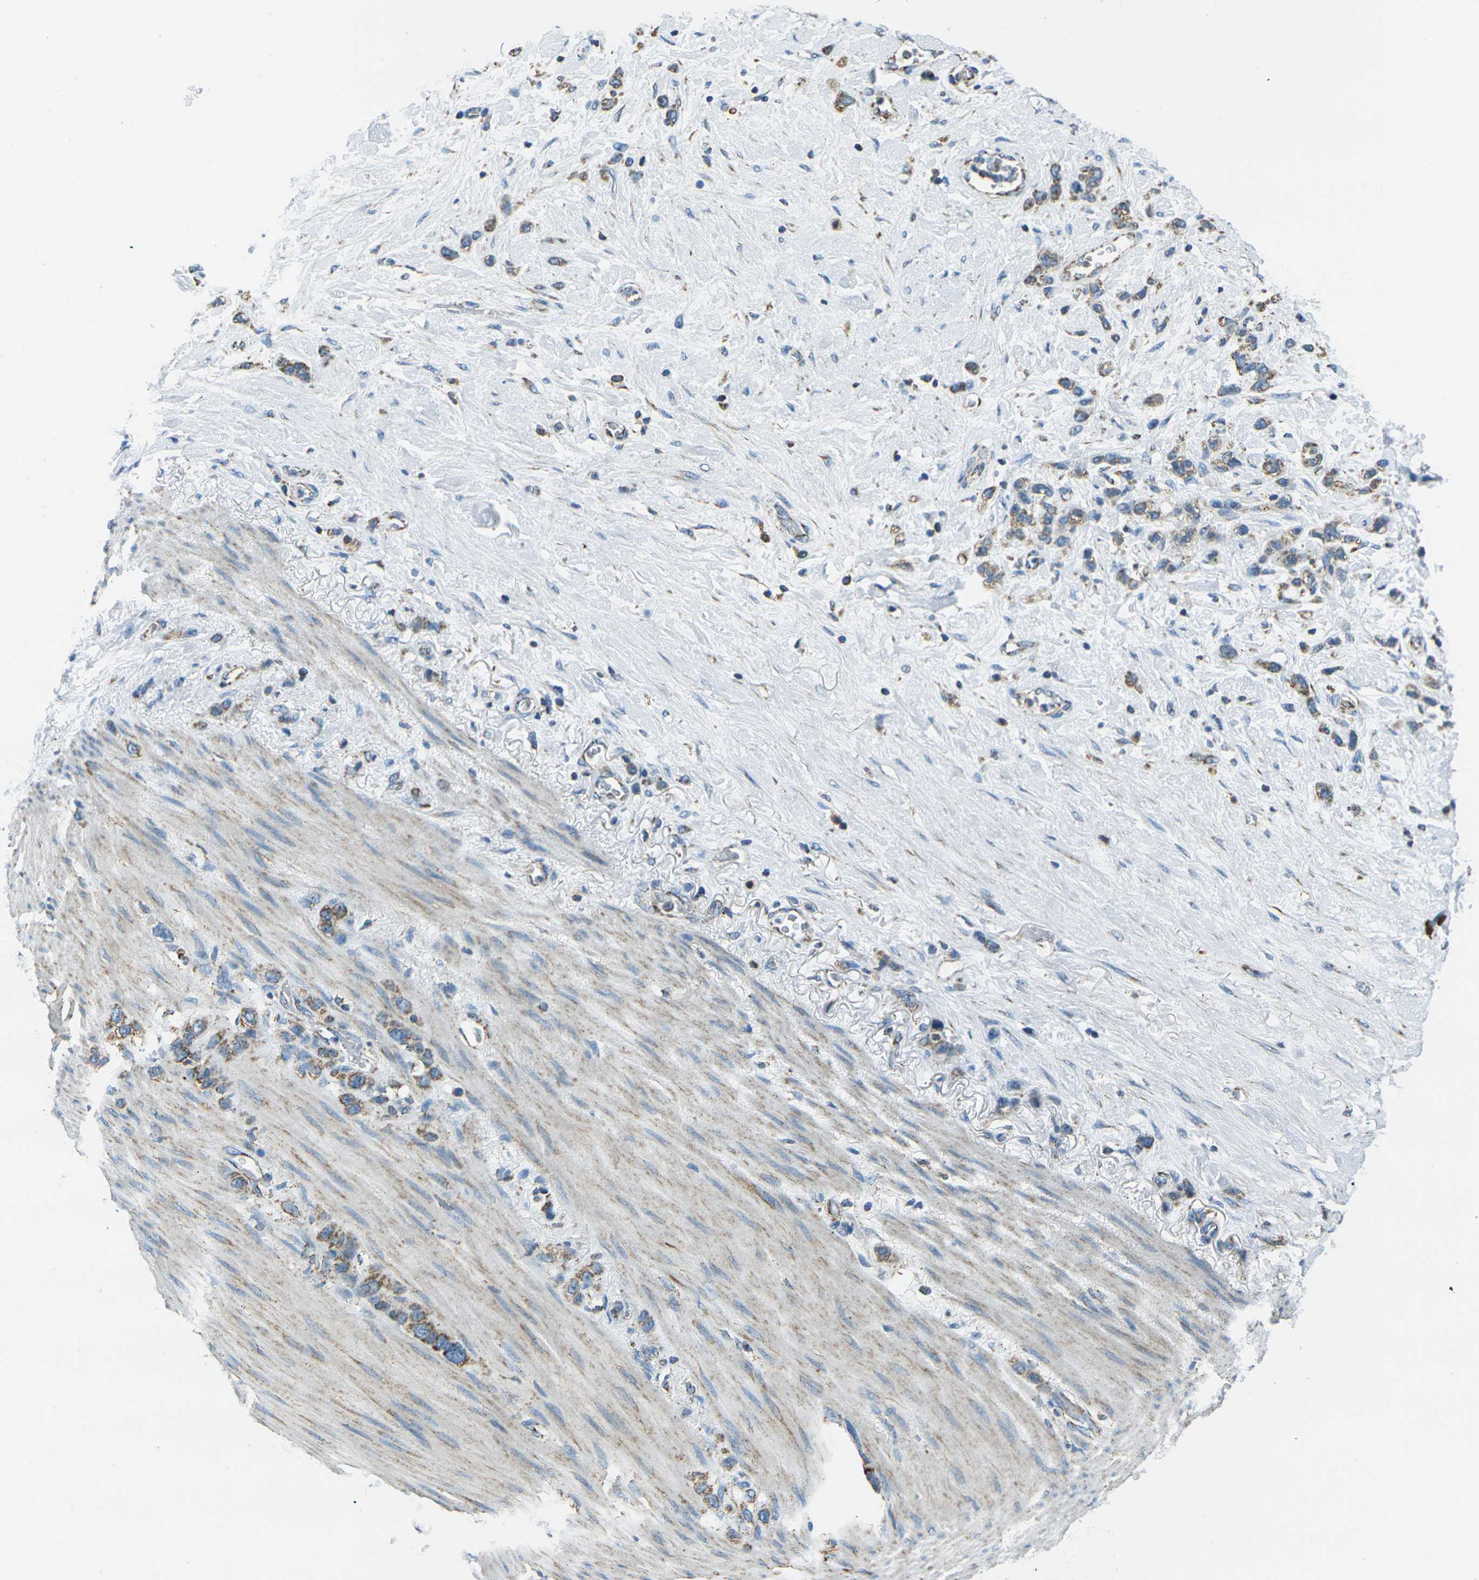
{"staining": {"intensity": "moderate", "quantity": ">75%", "location": "cytoplasmic/membranous"}, "tissue": "stomach cancer", "cell_type": "Tumor cells", "image_type": "cancer", "snomed": [{"axis": "morphology", "description": "Adenocarcinoma, NOS"}, {"axis": "morphology", "description": "Adenocarcinoma, High grade"}, {"axis": "topography", "description": "Stomach, upper"}, {"axis": "topography", "description": "Stomach, lower"}], "caption": "Stomach cancer (adenocarcinoma) was stained to show a protein in brown. There is medium levels of moderate cytoplasmic/membranous expression in about >75% of tumor cells. The protein is stained brown, and the nuclei are stained in blue (DAB IHC with brightfield microscopy, high magnification).", "gene": "IRF3", "patient": {"sex": "female", "age": 65}}